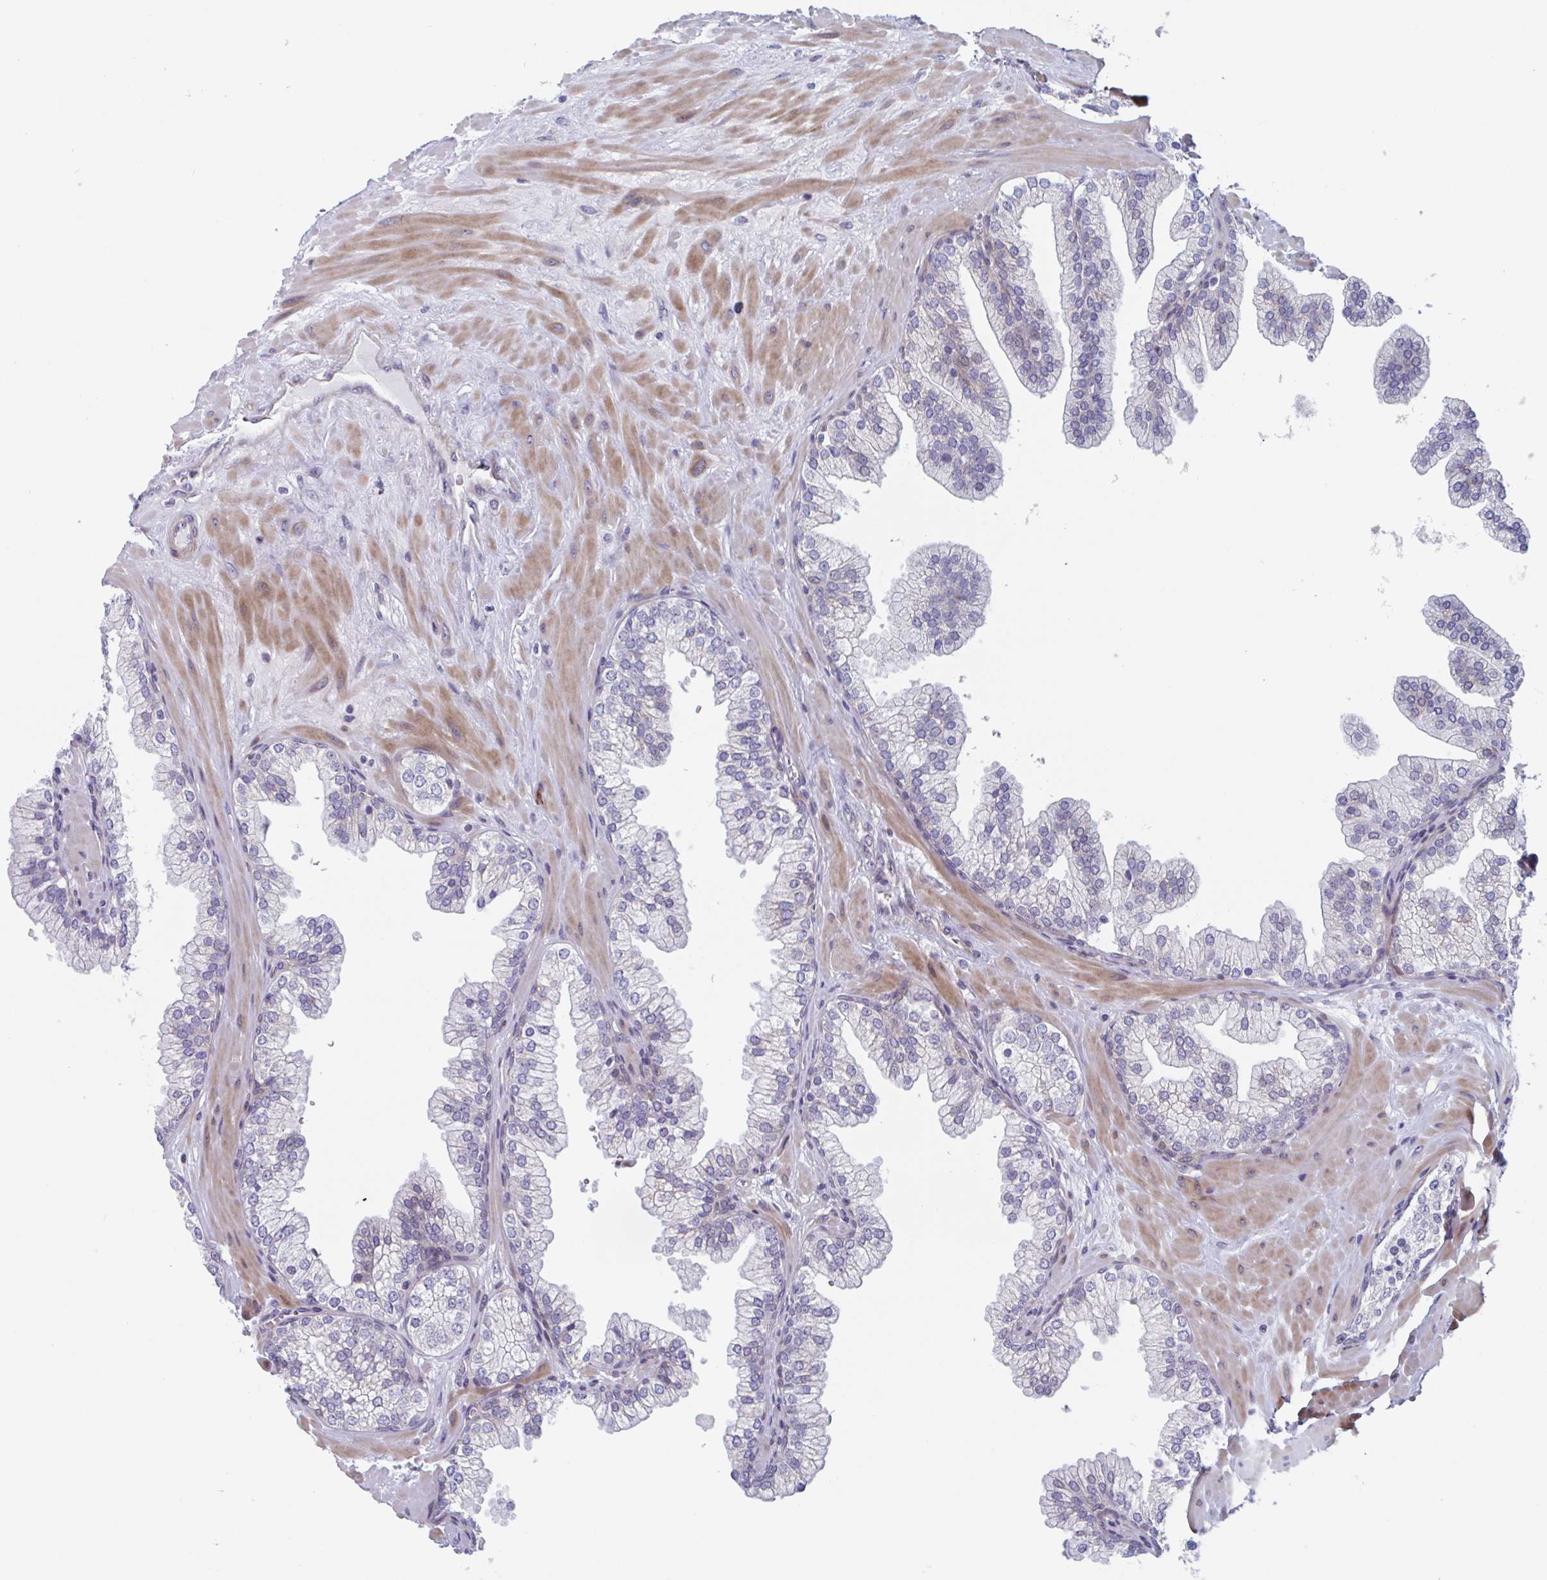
{"staining": {"intensity": "moderate", "quantity": "<25%", "location": "cytoplasmic/membranous"}, "tissue": "prostate", "cell_type": "Glandular cells", "image_type": "normal", "snomed": [{"axis": "morphology", "description": "Normal tissue, NOS"}, {"axis": "topography", "description": "Prostate"}, {"axis": "topography", "description": "Peripheral nerve tissue"}], "caption": "IHC micrograph of benign prostate: prostate stained using immunohistochemistry reveals low levels of moderate protein expression localized specifically in the cytoplasmic/membranous of glandular cells, appearing as a cytoplasmic/membranous brown color.", "gene": "DUXA", "patient": {"sex": "male", "age": 61}}